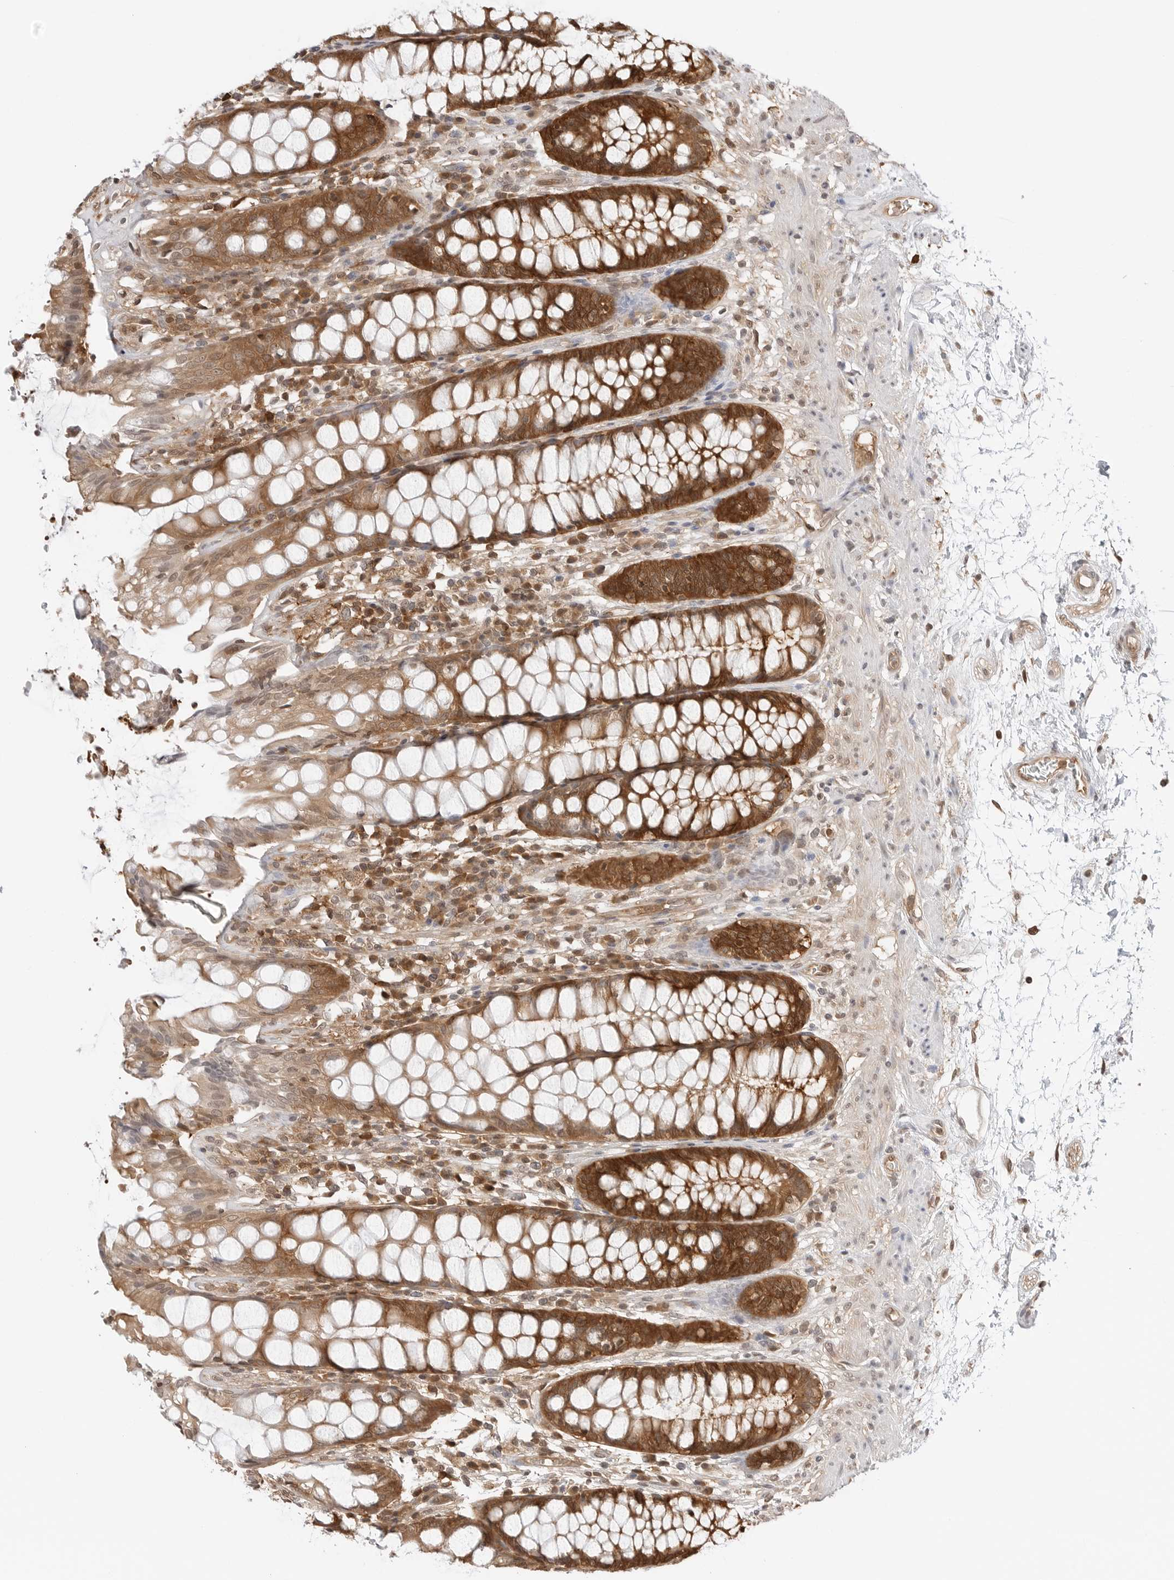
{"staining": {"intensity": "strong", "quantity": ">75%", "location": "cytoplasmic/membranous"}, "tissue": "rectum", "cell_type": "Glandular cells", "image_type": "normal", "snomed": [{"axis": "morphology", "description": "Normal tissue, NOS"}, {"axis": "topography", "description": "Rectum"}], "caption": "This histopathology image displays immunohistochemistry (IHC) staining of benign rectum, with high strong cytoplasmic/membranous staining in about >75% of glandular cells.", "gene": "NUDC", "patient": {"sex": "male", "age": 64}}